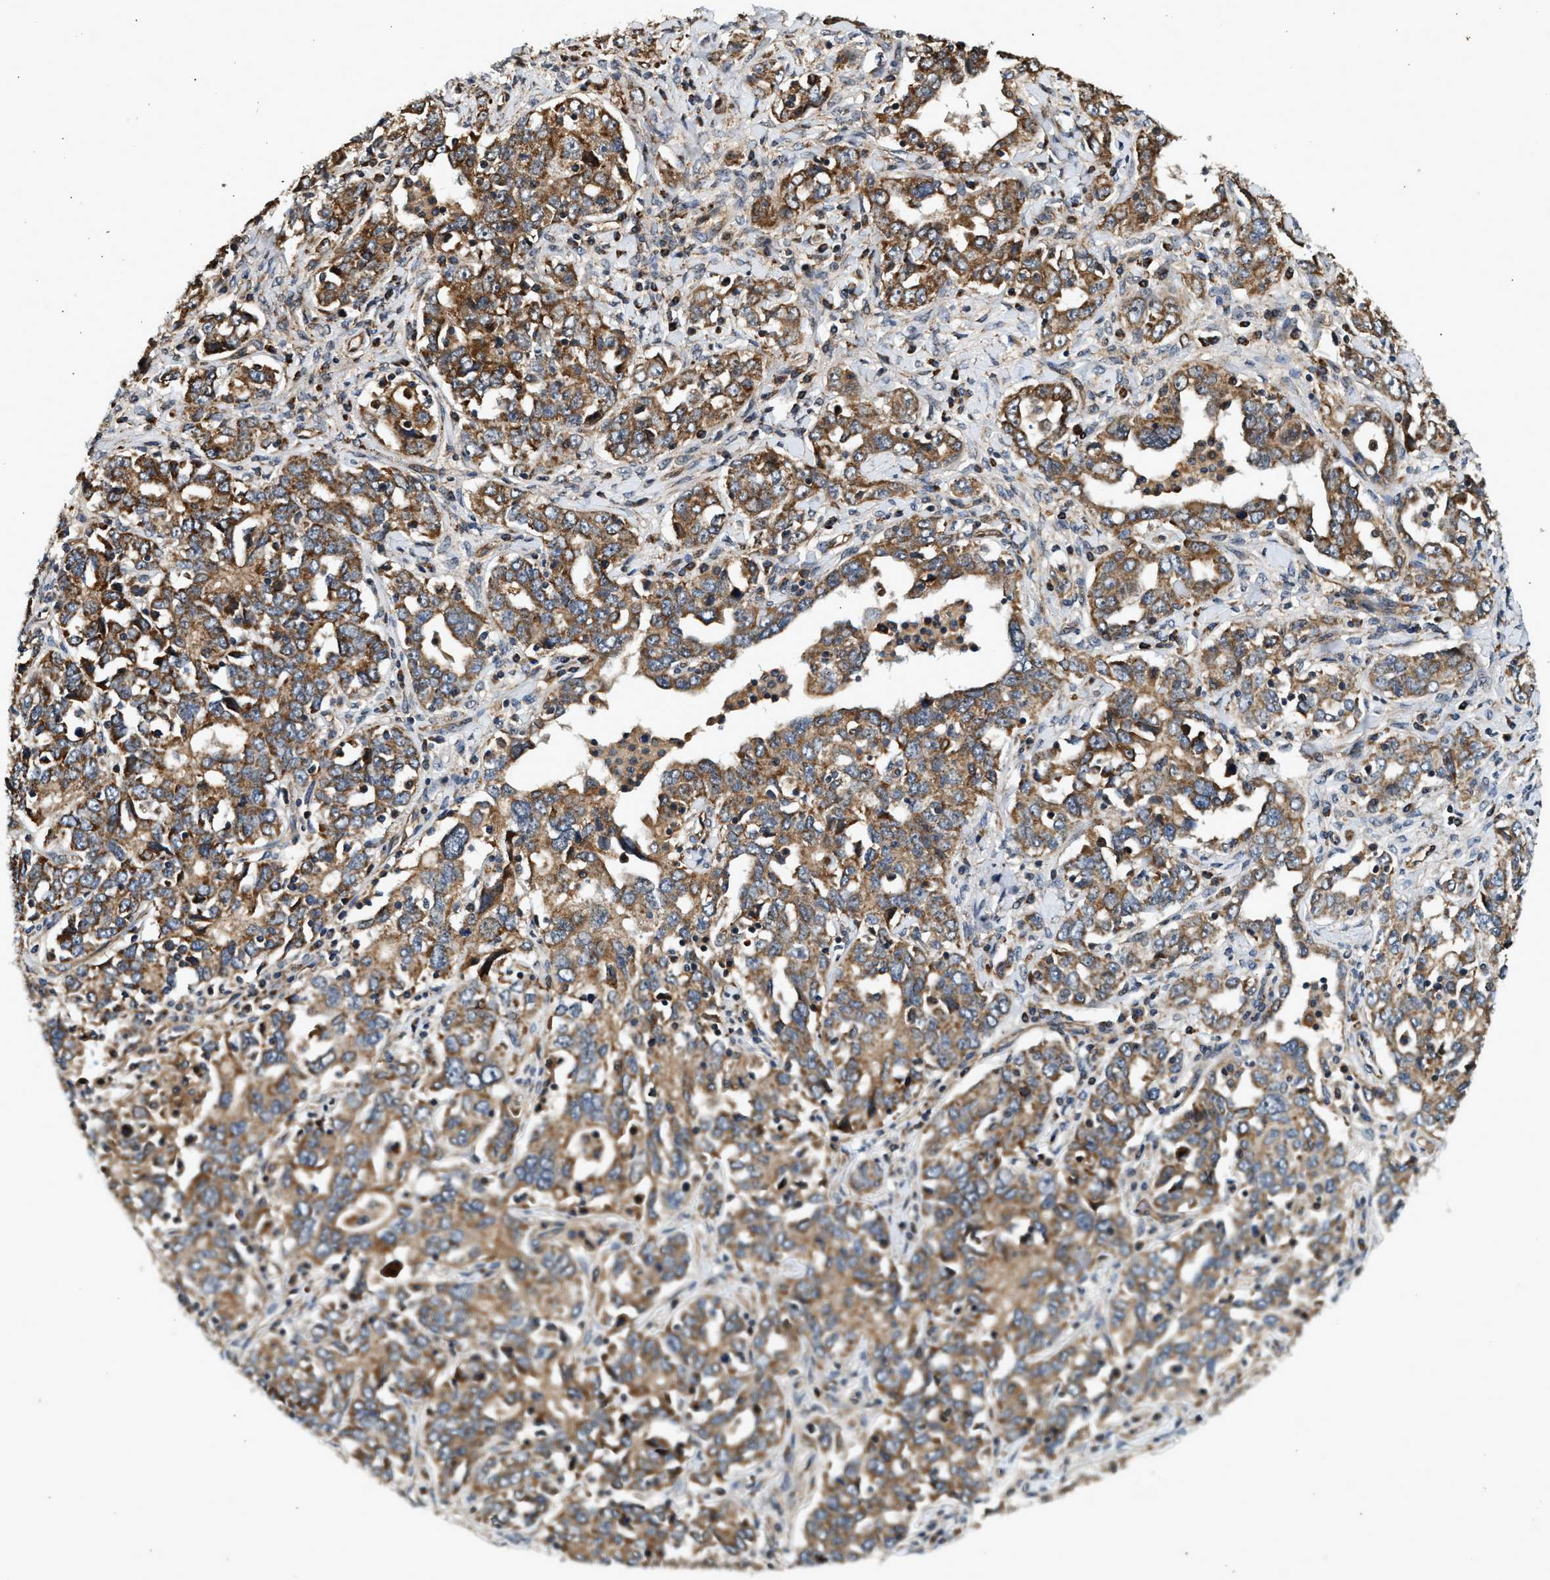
{"staining": {"intensity": "moderate", "quantity": ">75%", "location": "cytoplasmic/membranous"}, "tissue": "ovarian cancer", "cell_type": "Tumor cells", "image_type": "cancer", "snomed": [{"axis": "morphology", "description": "Carcinoma, endometroid"}, {"axis": "topography", "description": "Ovary"}], "caption": "Ovarian endometroid carcinoma was stained to show a protein in brown. There is medium levels of moderate cytoplasmic/membranous expression in approximately >75% of tumor cells.", "gene": "DUSP14", "patient": {"sex": "female", "age": 62}}